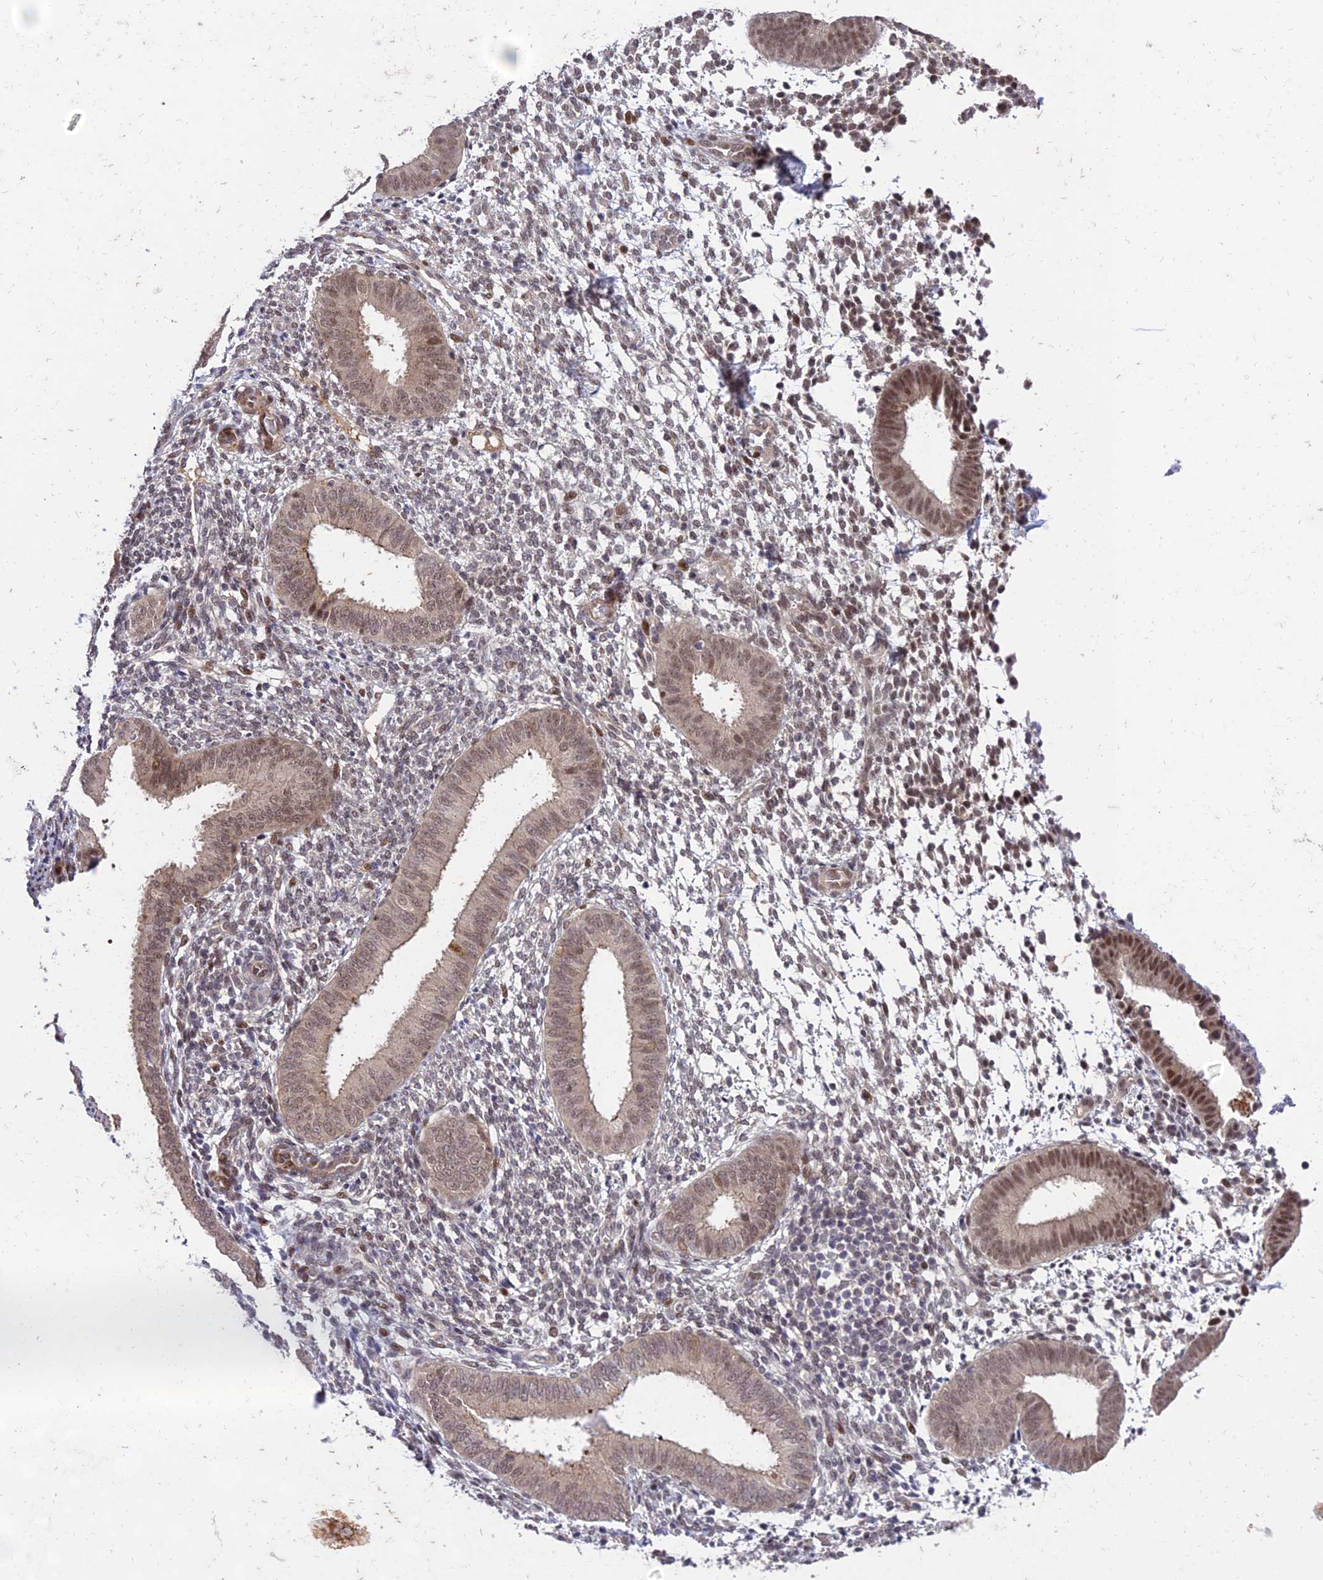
{"staining": {"intensity": "weak", "quantity": ">75%", "location": "nuclear"}, "tissue": "endometrium", "cell_type": "Cells in endometrial stroma", "image_type": "normal", "snomed": [{"axis": "morphology", "description": "Normal tissue, NOS"}, {"axis": "topography", "description": "Uterus"}, {"axis": "topography", "description": "Endometrium"}], "caption": "Protein positivity by IHC displays weak nuclear positivity in approximately >75% of cells in endometrial stroma in unremarkable endometrium.", "gene": "ZNF85", "patient": {"sex": "female", "age": 48}}